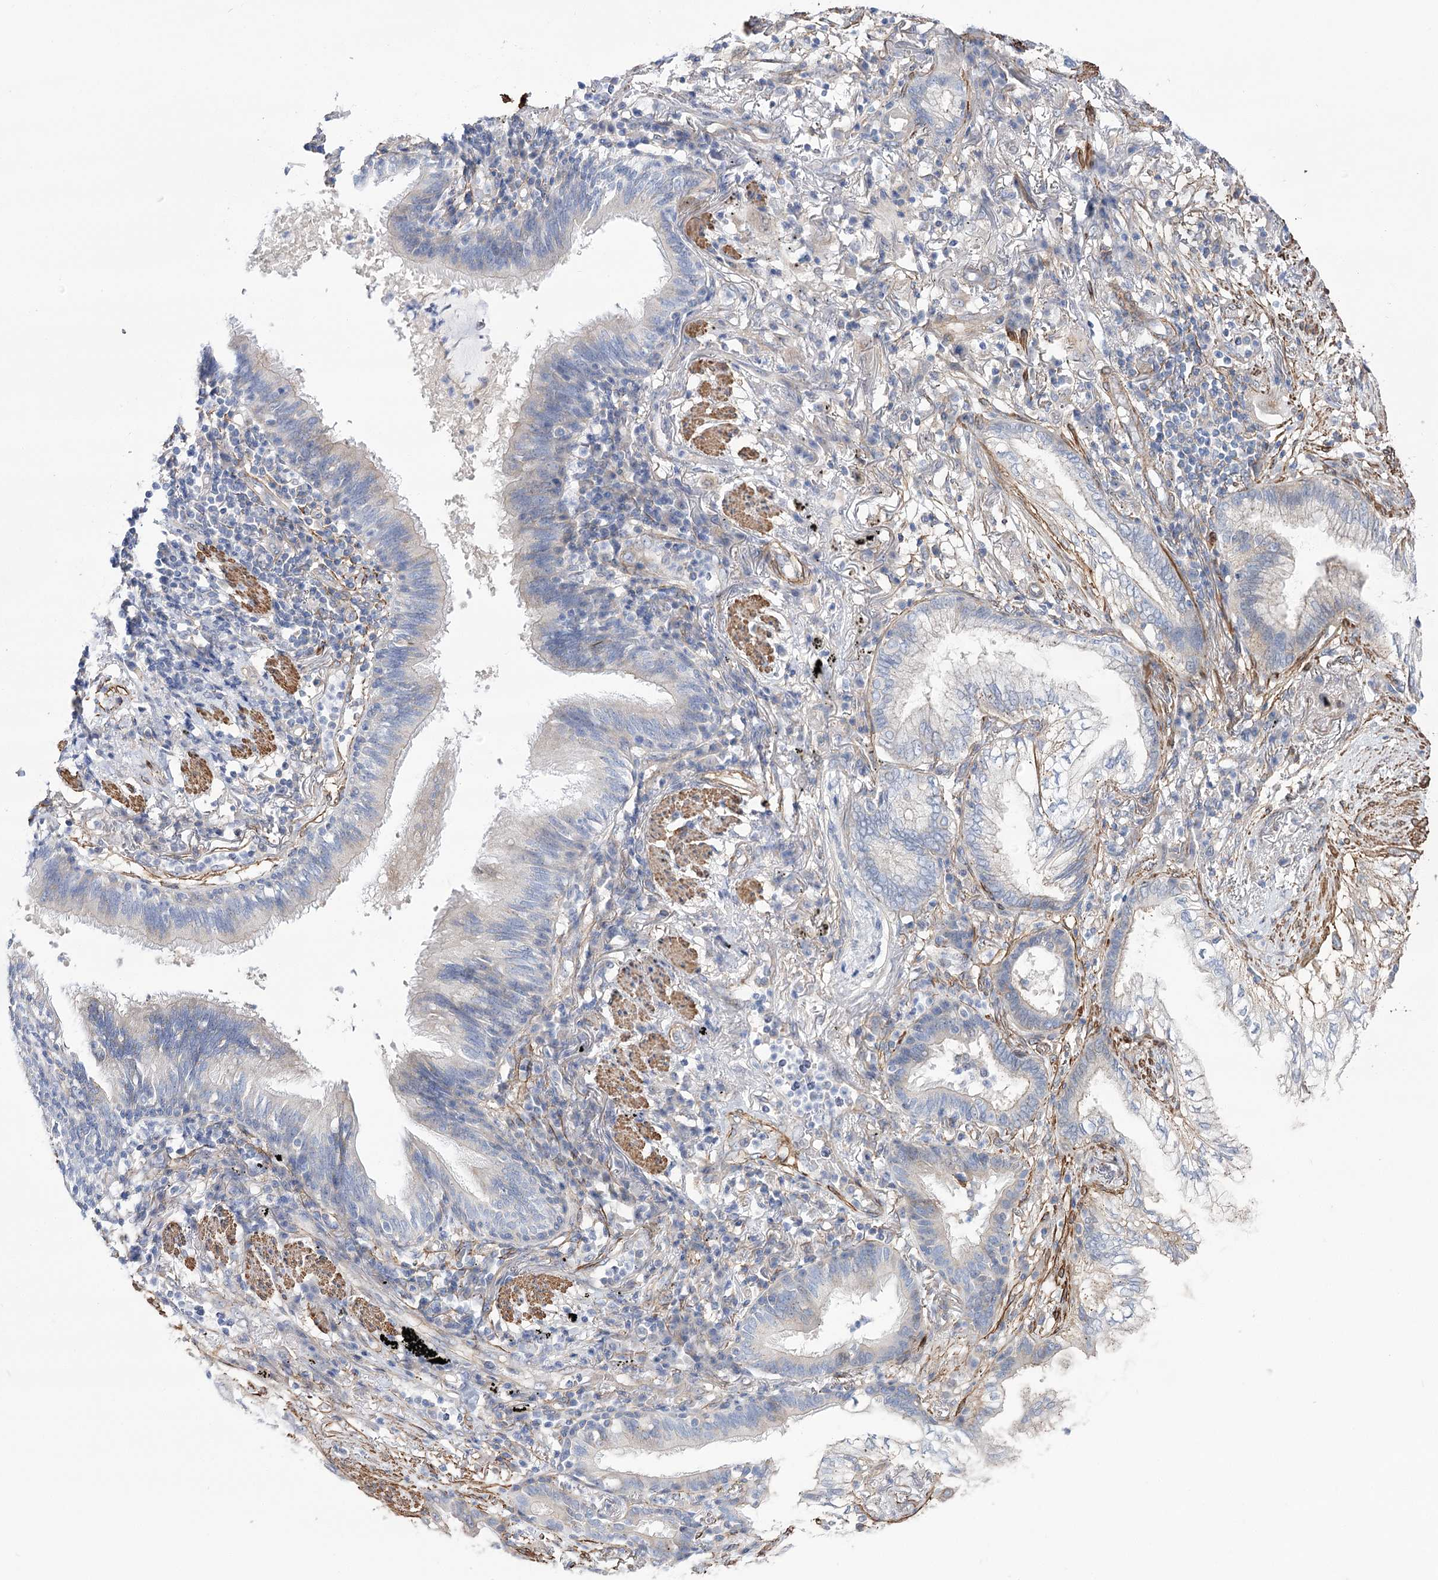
{"staining": {"intensity": "negative", "quantity": "none", "location": "none"}, "tissue": "lung cancer", "cell_type": "Tumor cells", "image_type": "cancer", "snomed": [{"axis": "morphology", "description": "Adenocarcinoma, NOS"}, {"axis": "topography", "description": "Lung"}], "caption": "High magnification brightfield microscopy of lung adenocarcinoma stained with DAB (brown) and counterstained with hematoxylin (blue): tumor cells show no significant staining.", "gene": "WASHC3", "patient": {"sex": "female", "age": 70}}